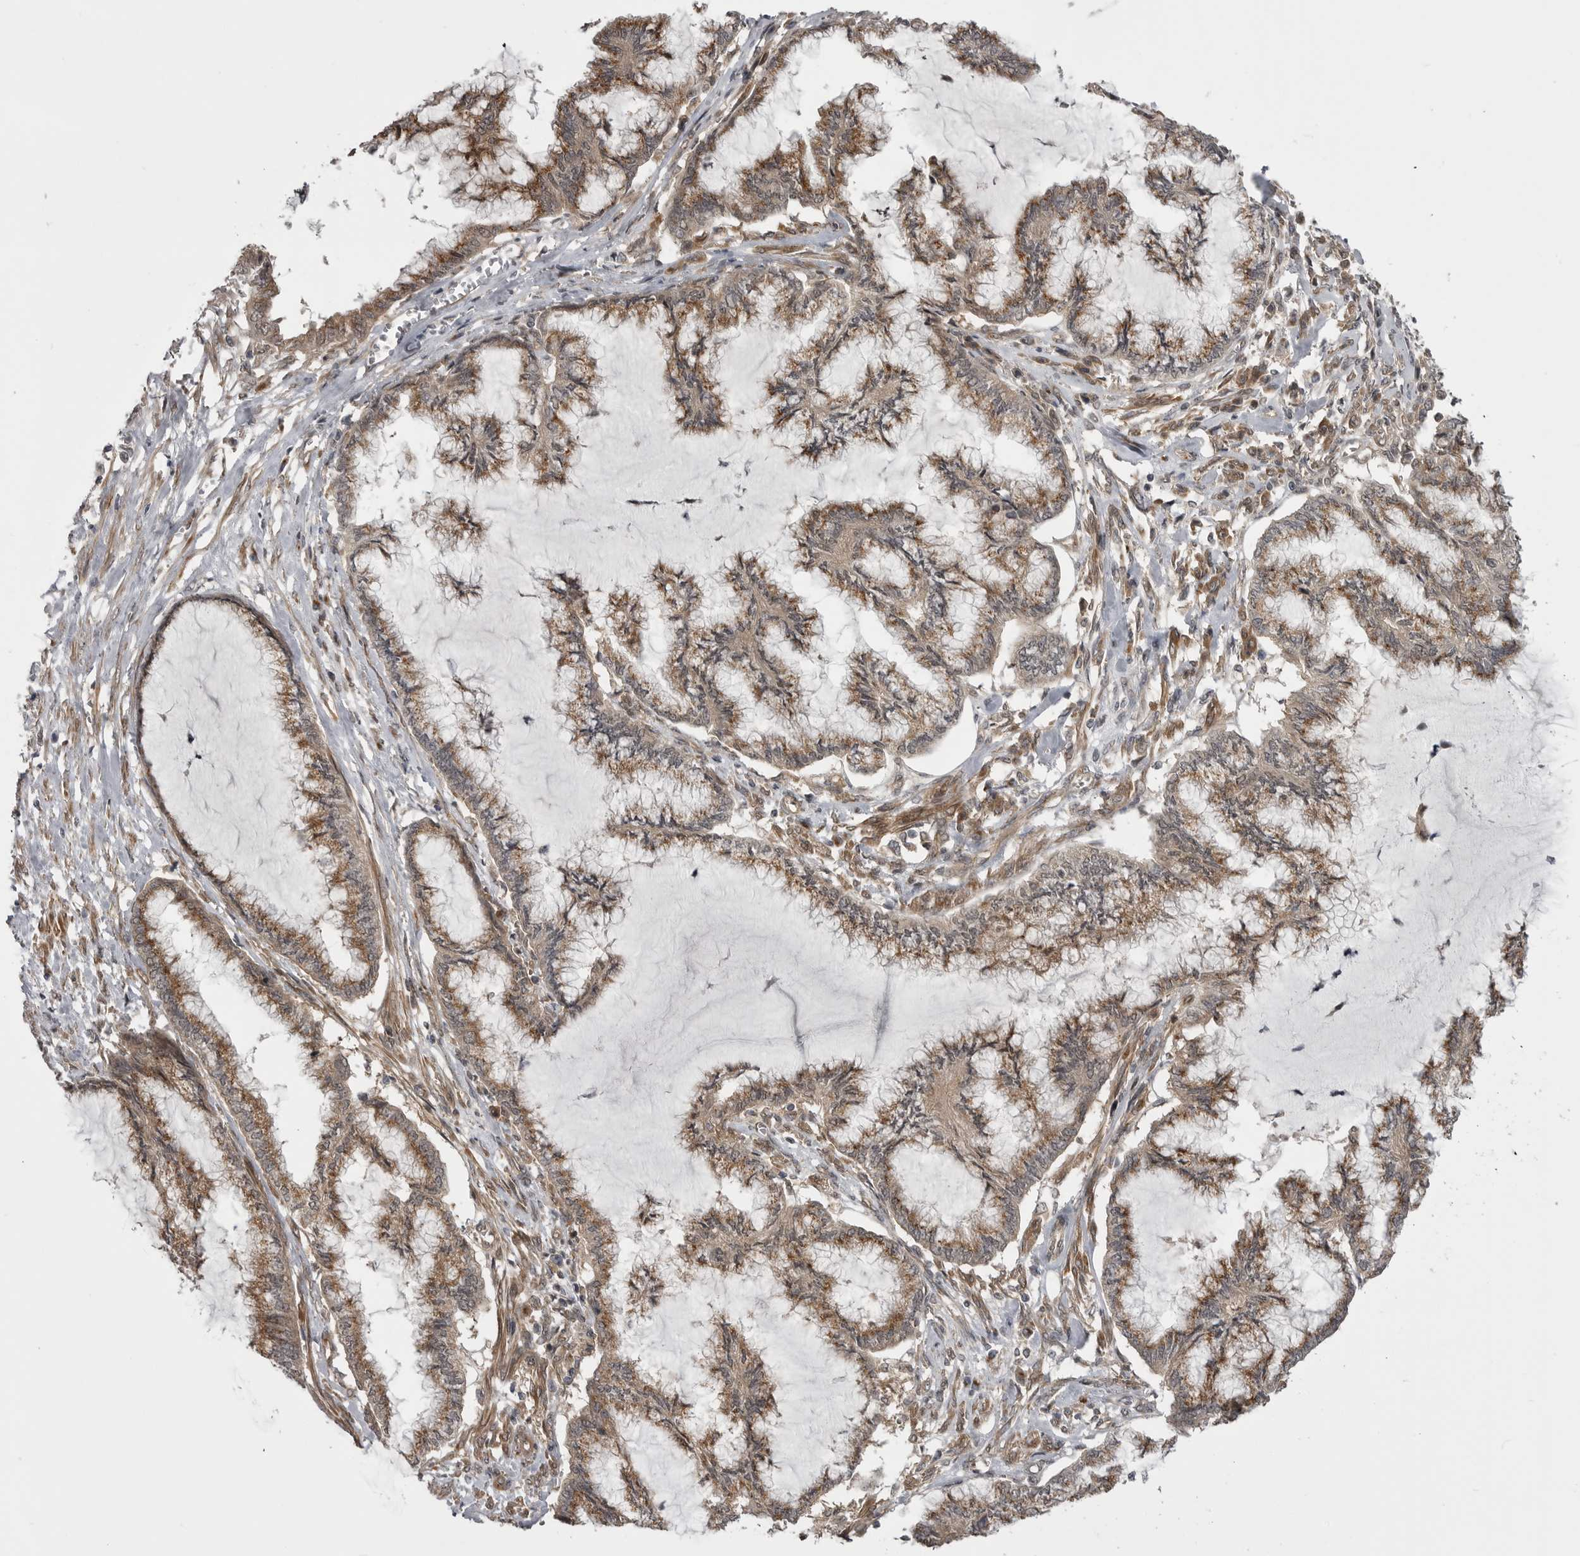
{"staining": {"intensity": "moderate", "quantity": ">75%", "location": "cytoplasmic/membranous"}, "tissue": "endometrial cancer", "cell_type": "Tumor cells", "image_type": "cancer", "snomed": [{"axis": "morphology", "description": "Adenocarcinoma, NOS"}, {"axis": "topography", "description": "Endometrium"}], "caption": "The photomicrograph reveals a brown stain indicating the presence of a protein in the cytoplasmic/membranous of tumor cells in endometrial adenocarcinoma.", "gene": "PDCL", "patient": {"sex": "female", "age": 86}}